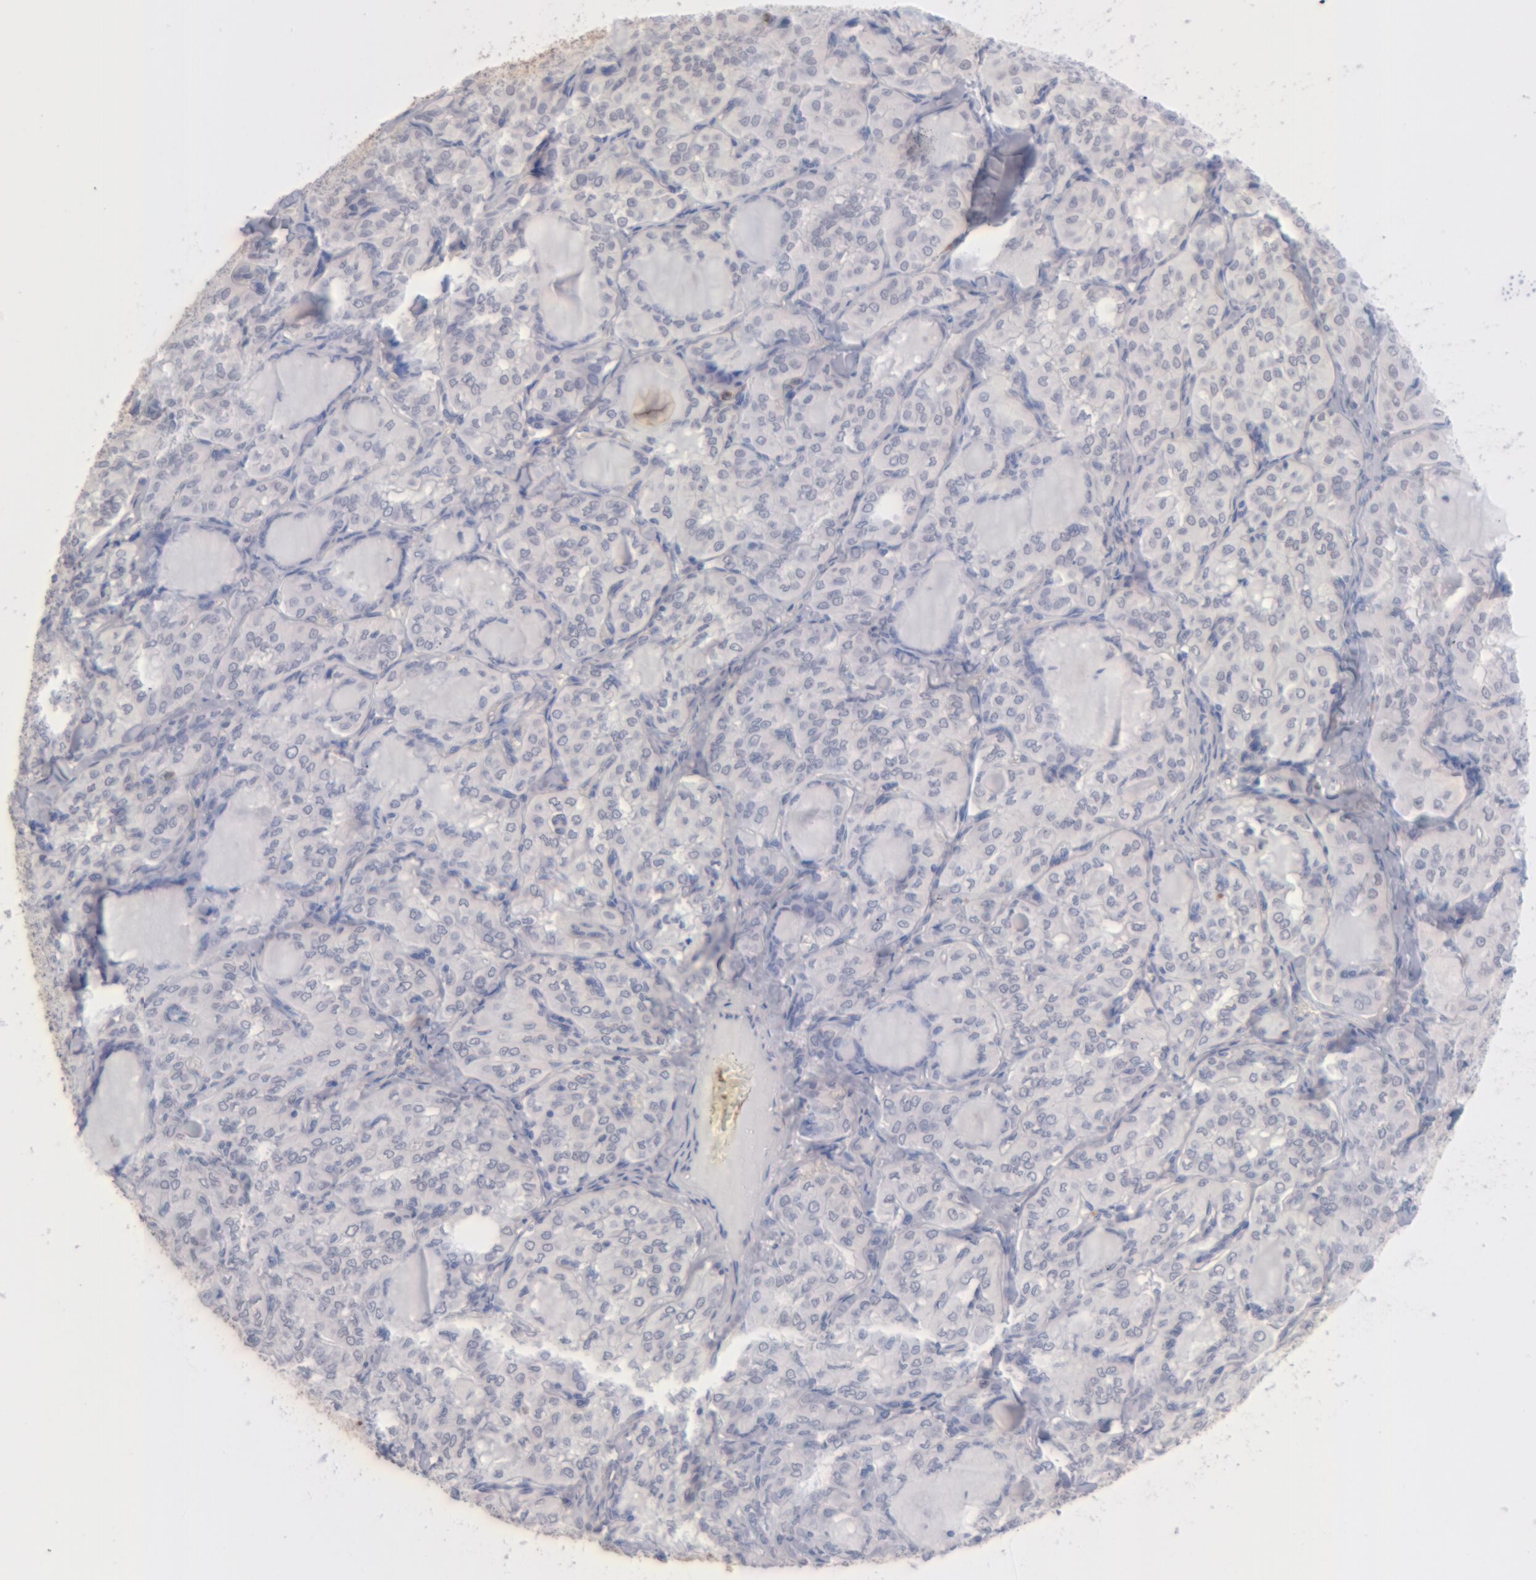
{"staining": {"intensity": "negative", "quantity": "none", "location": "none"}, "tissue": "thyroid cancer", "cell_type": "Tumor cells", "image_type": "cancer", "snomed": [{"axis": "morphology", "description": "Papillary adenocarcinoma, NOS"}, {"axis": "topography", "description": "Thyroid gland"}], "caption": "Tumor cells show no significant protein positivity in thyroid papillary adenocarcinoma.", "gene": "MGAM", "patient": {"sex": "male", "age": 20}}